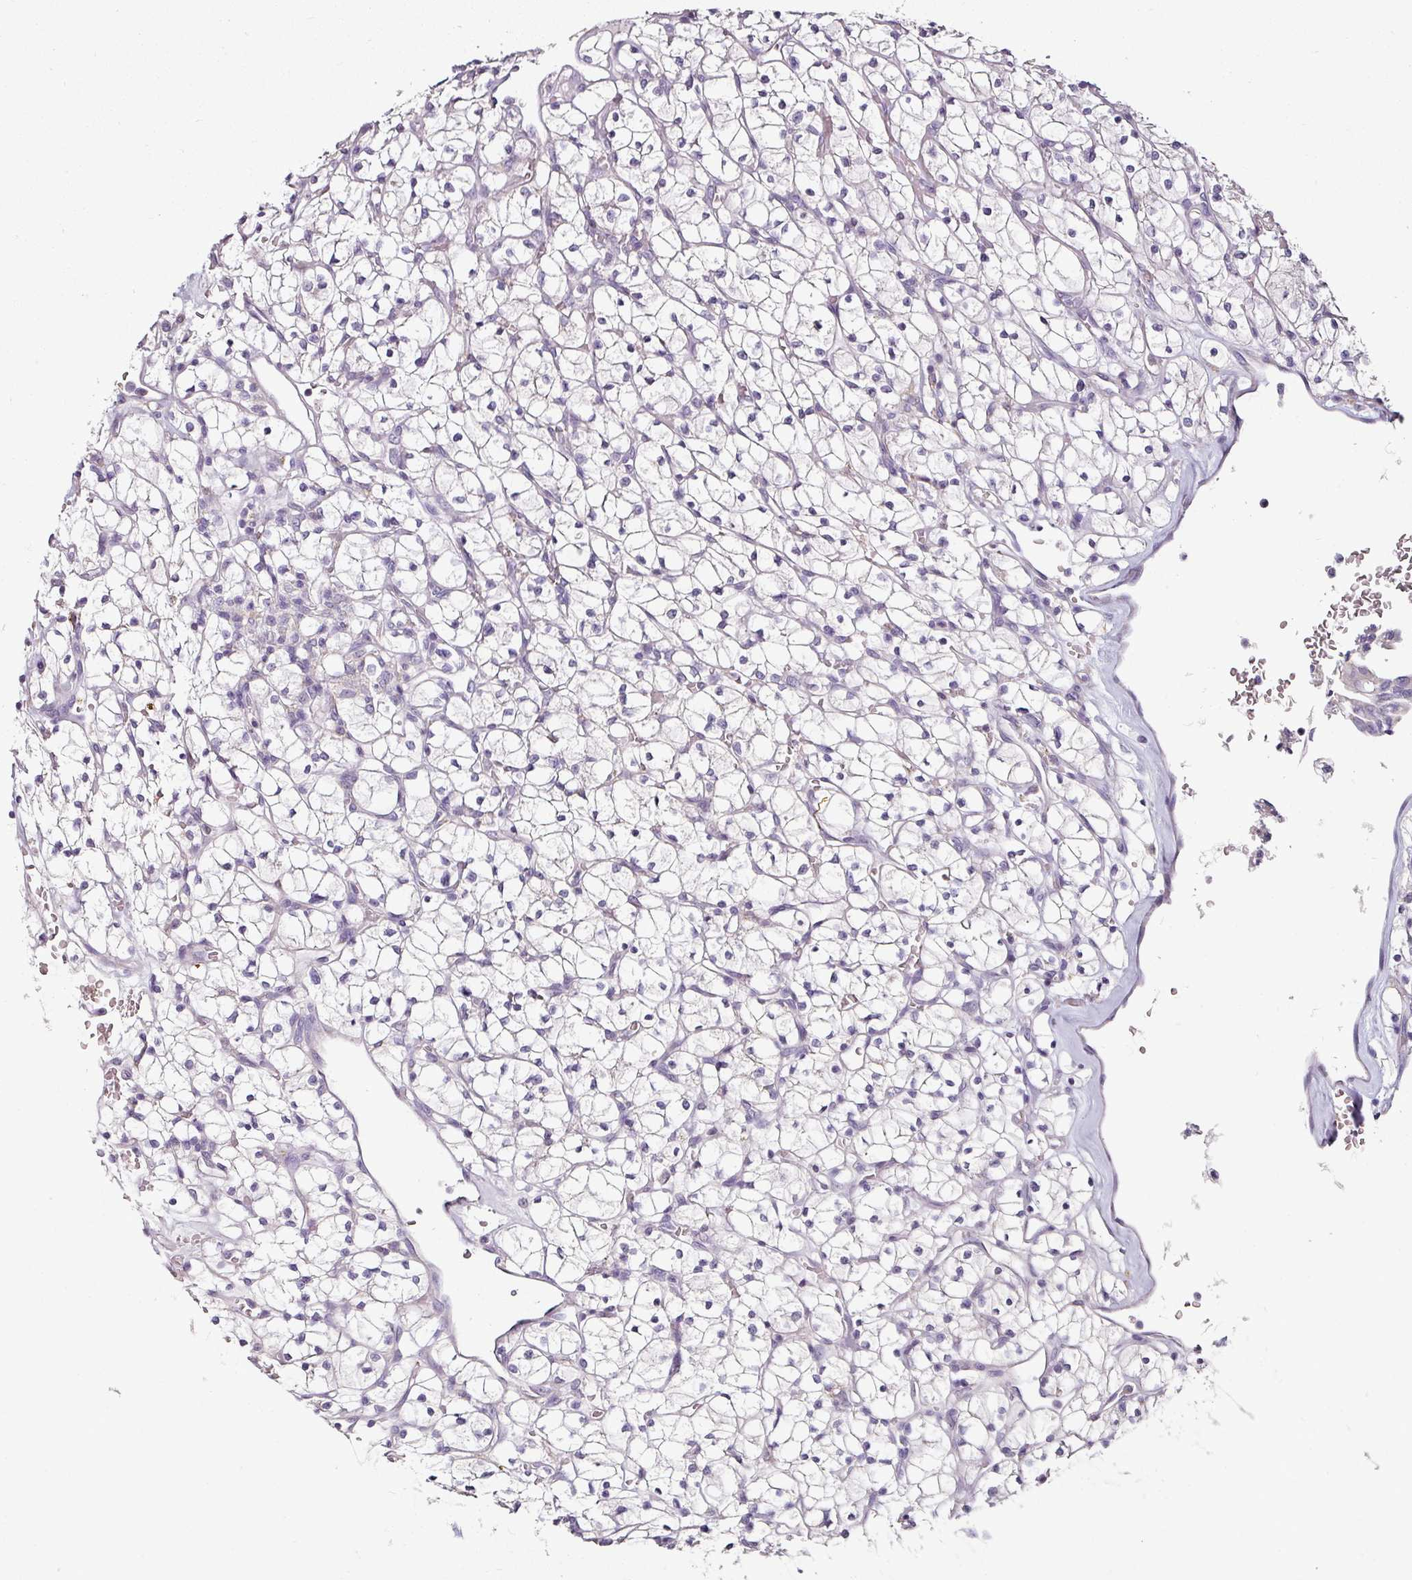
{"staining": {"intensity": "negative", "quantity": "none", "location": "none"}, "tissue": "renal cancer", "cell_type": "Tumor cells", "image_type": "cancer", "snomed": [{"axis": "morphology", "description": "Adenocarcinoma, NOS"}, {"axis": "topography", "description": "Kidney"}], "caption": "Protein analysis of adenocarcinoma (renal) demonstrates no significant positivity in tumor cells.", "gene": "CAP2", "patient": {"sex": "female", "age": 64}}